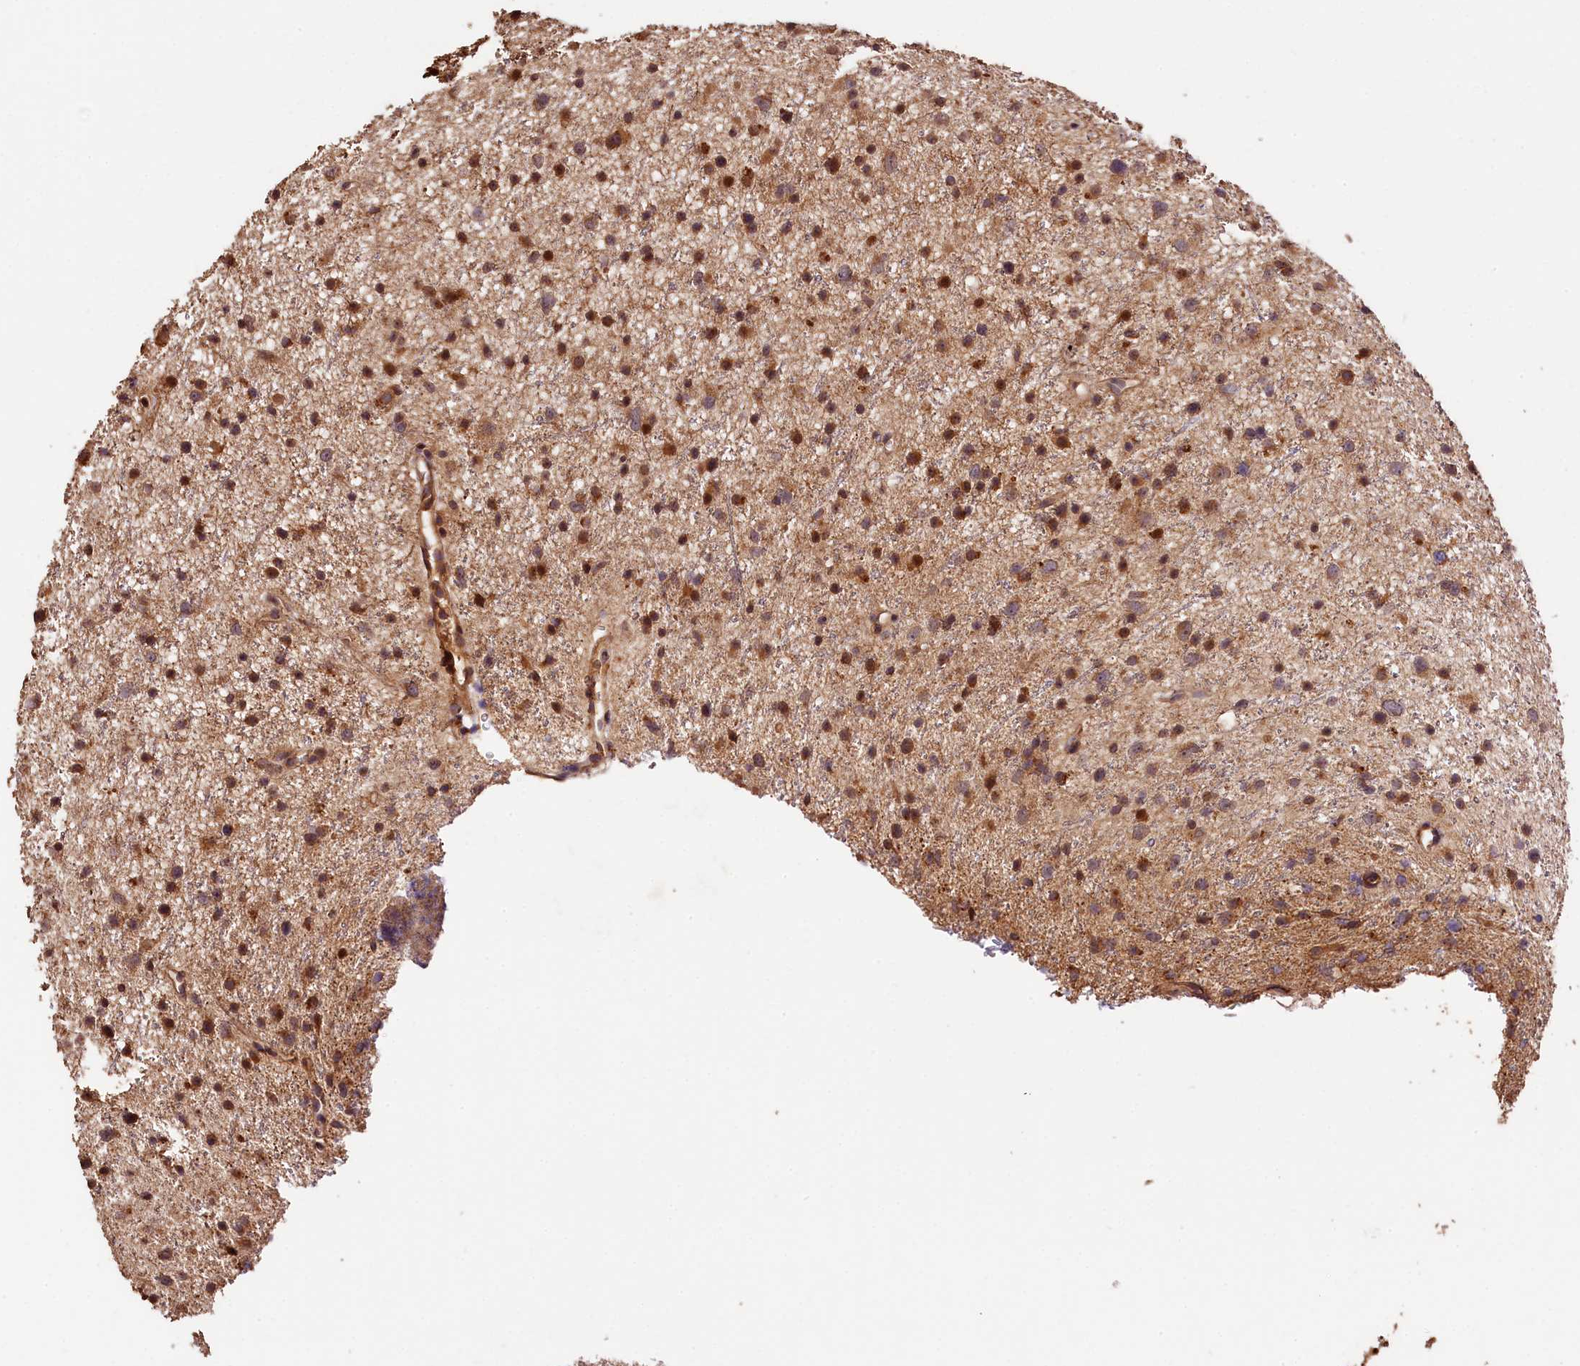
{"staining": {"intensity": "moderate", "quantity": ">75%", "location": "cytoplasmic/membranous"}, "tissue": "glioma", "cell_type": "Tumor cells", "image_type": "cancer", "snomed": [{"axis": "morphology", "description": "Glioma, malignant, Low grade"}, {"axis": "topography", "description": "Cerebral cortex"}], "caption": "A micrograph of glioma stained for a protein reveals moderate cytoplasmic/membranous brown staining in tumor cells.", "gene": "KPTN", "patient": {"sex": "female", "age": 39}}